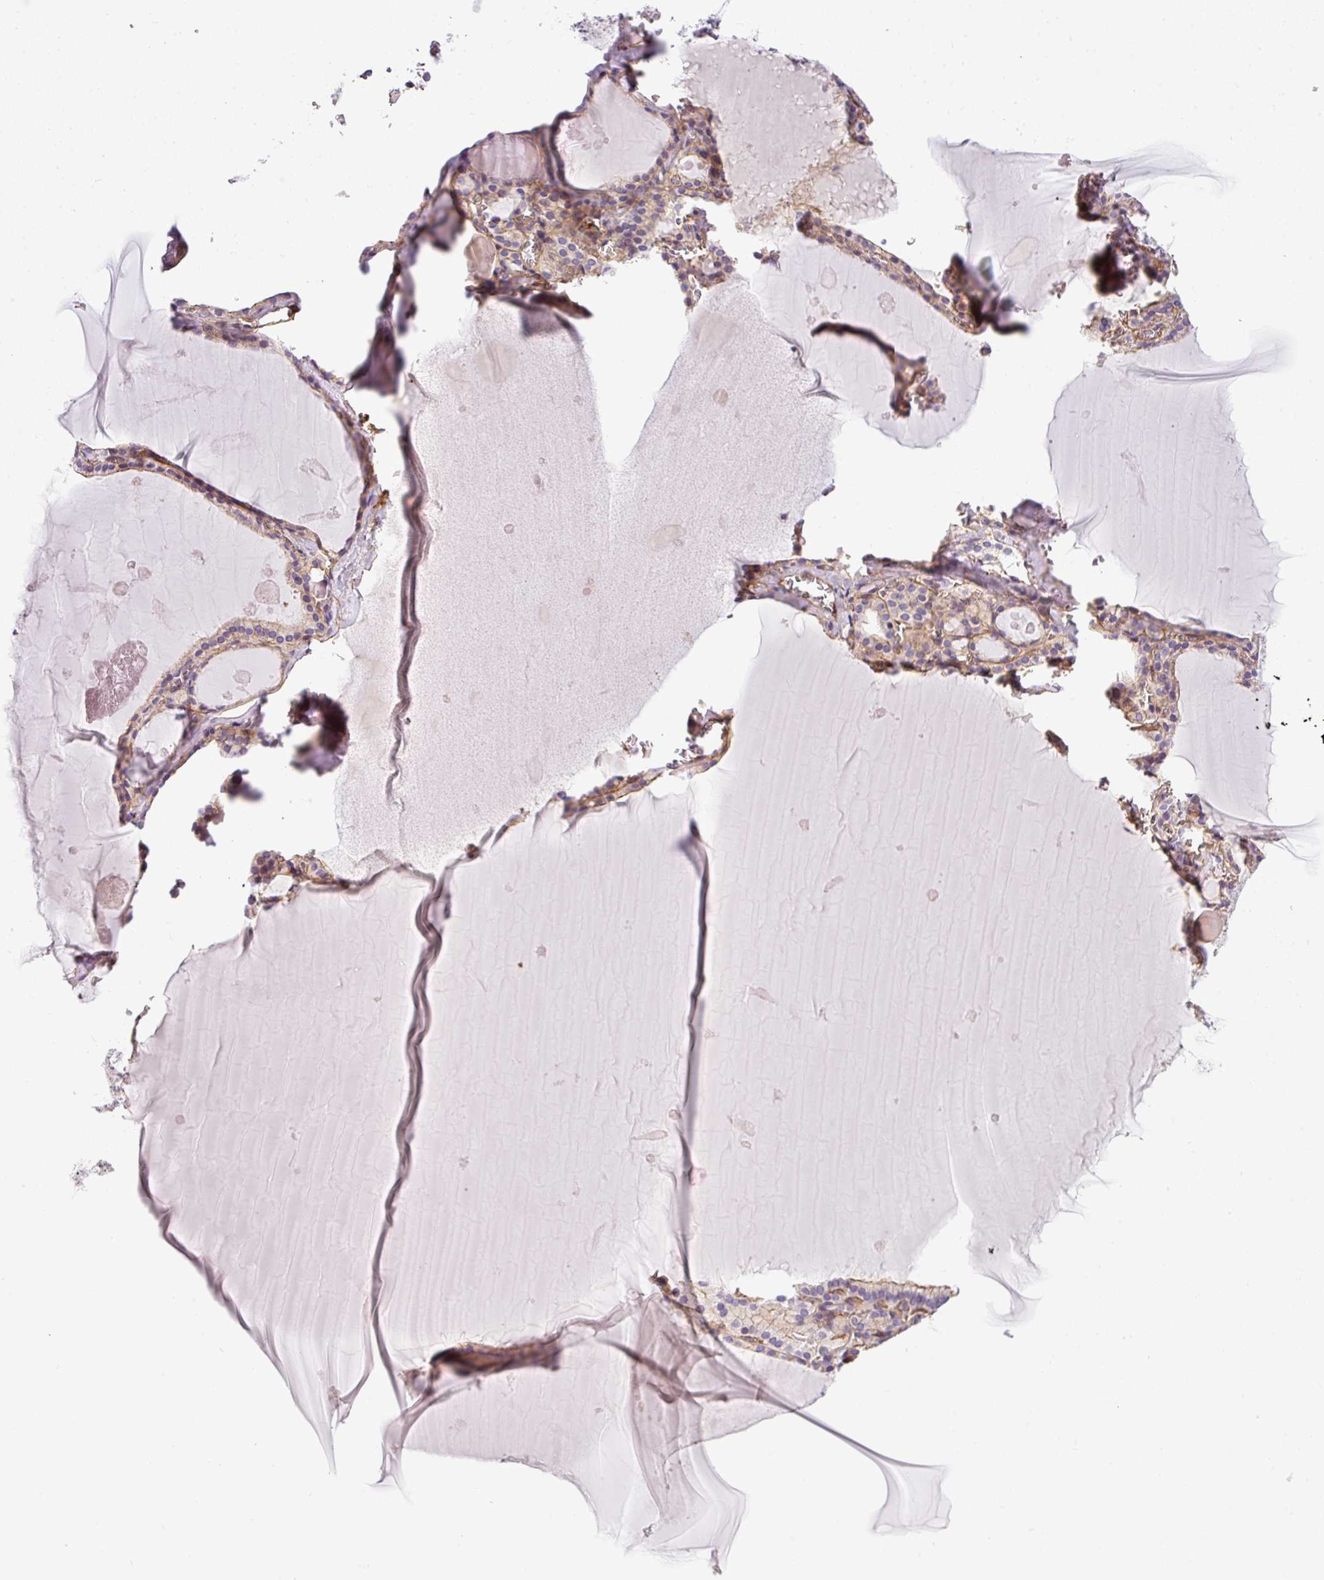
{"staining": {"intensity": "moderate", "quantity": "25%-75%", "location": "cytoplasmic/membranous"}, "tissue": "thyroid gland", "cell_type": "Glandular cells", "image_type": "normal", "snomed": [{"axis": "morphology", "description": "Normal tissue, NOS"}, {"axis": "topography", "description": "Thyroid gland"}], "caption": "Immunohistochemistry (IHC) staining of benign thyroid gland, which exhibits medium levels of moderate cytoplasmic/membranous staining in approximately 25%-75% of glandular cells indicating moderate cytoplasmic/membranous protein positivity. The staining was performed using DAB (3,3'-diaminobenzidine) (brown) for protein detection and nuclei were counterstained in hematoxylin (blue).", "gene": "OR11H4", "patient": {"sex": "male", "age": 56}}